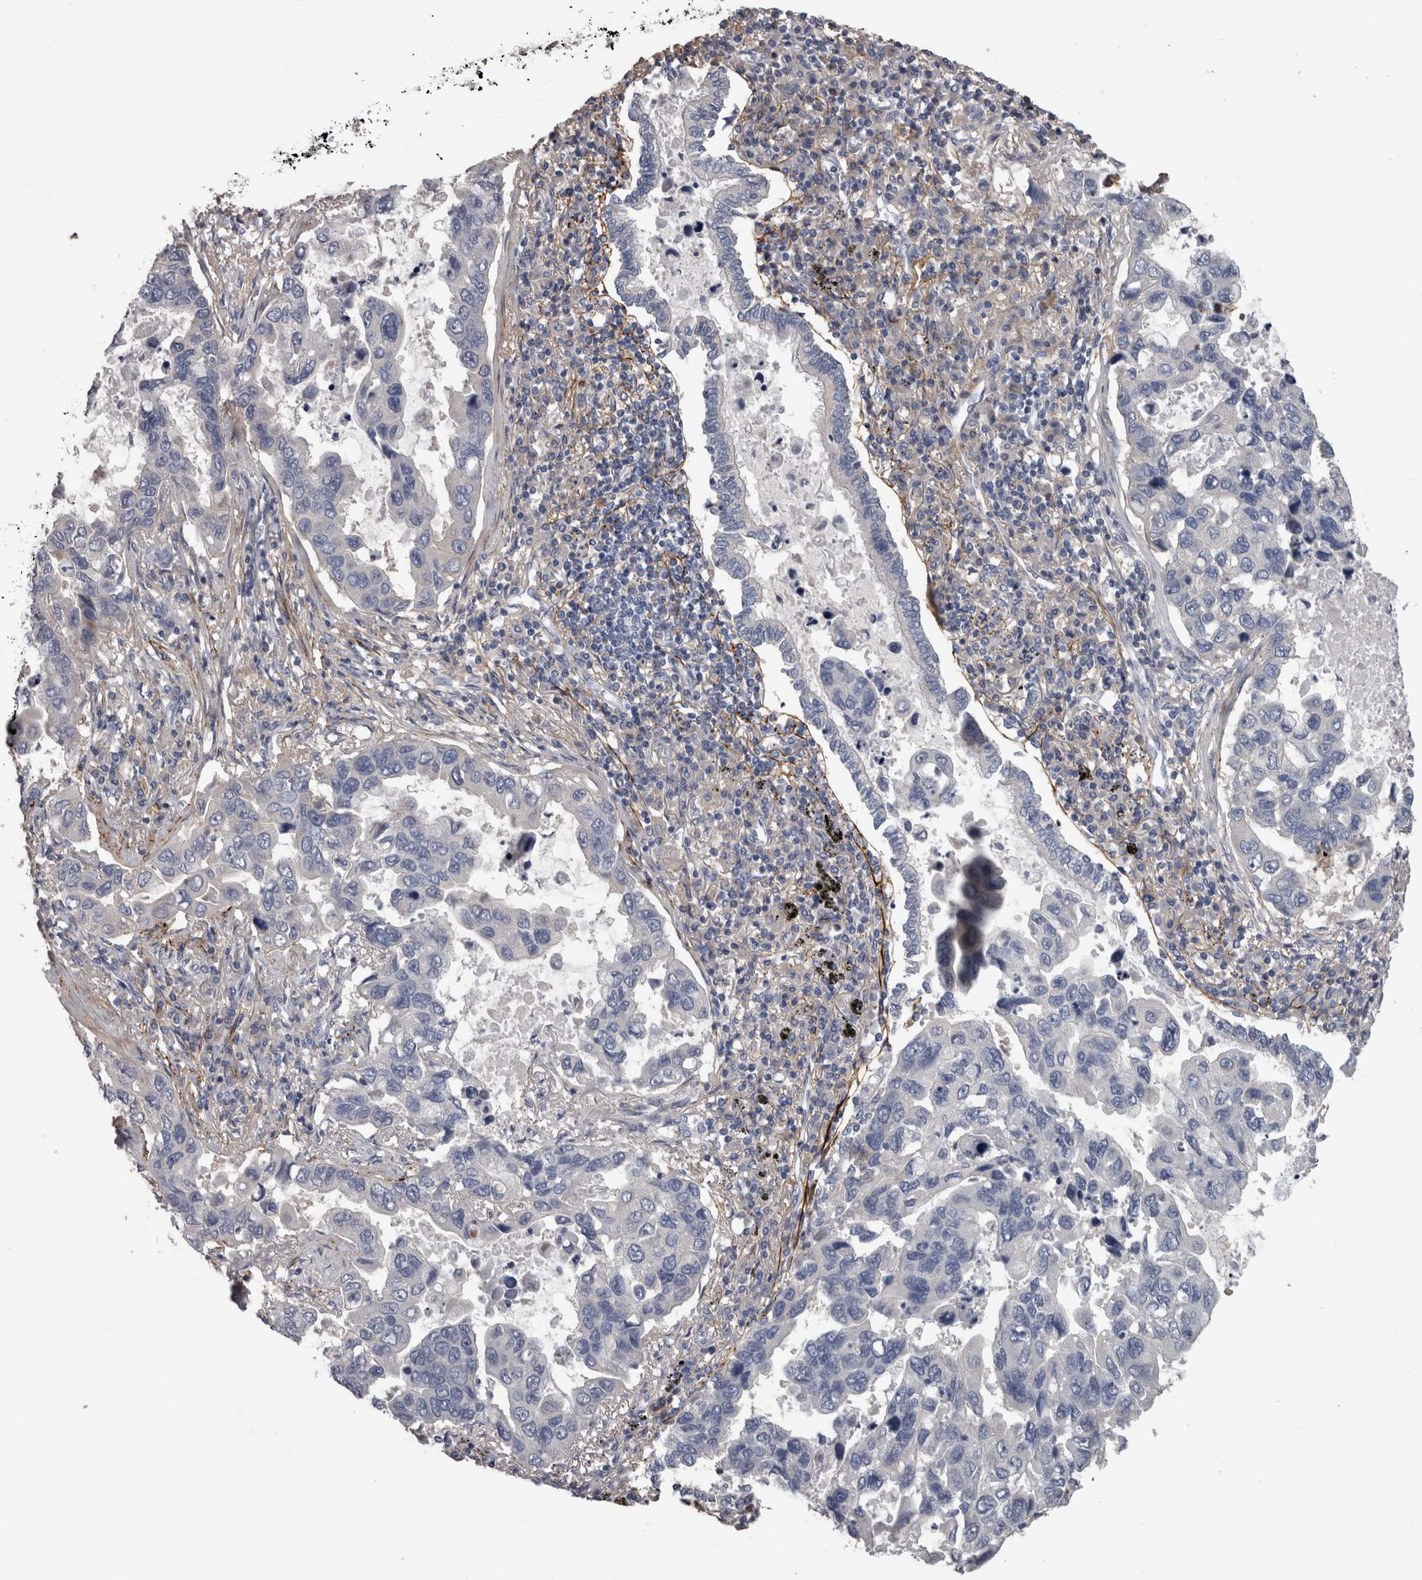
{"staining": {"intensity": "negative", "quantity": "none", "location": "none"}, "tissue": "lung cancer", "cell_type": "Tumor cells", "image_type": "cancer", "snomed": [{"axis": "morphology", "description": "Adenocarcinoma, NOS"}, {"axis": "topography", "description": "Lung"}], "caption": "DAB immunohistochemical staining of human adenocarcinoma (lung) reveals no significant expression in tumor cells.", "gene": "EFEMP2", "patient": {"sex": "male", "age": 64}}